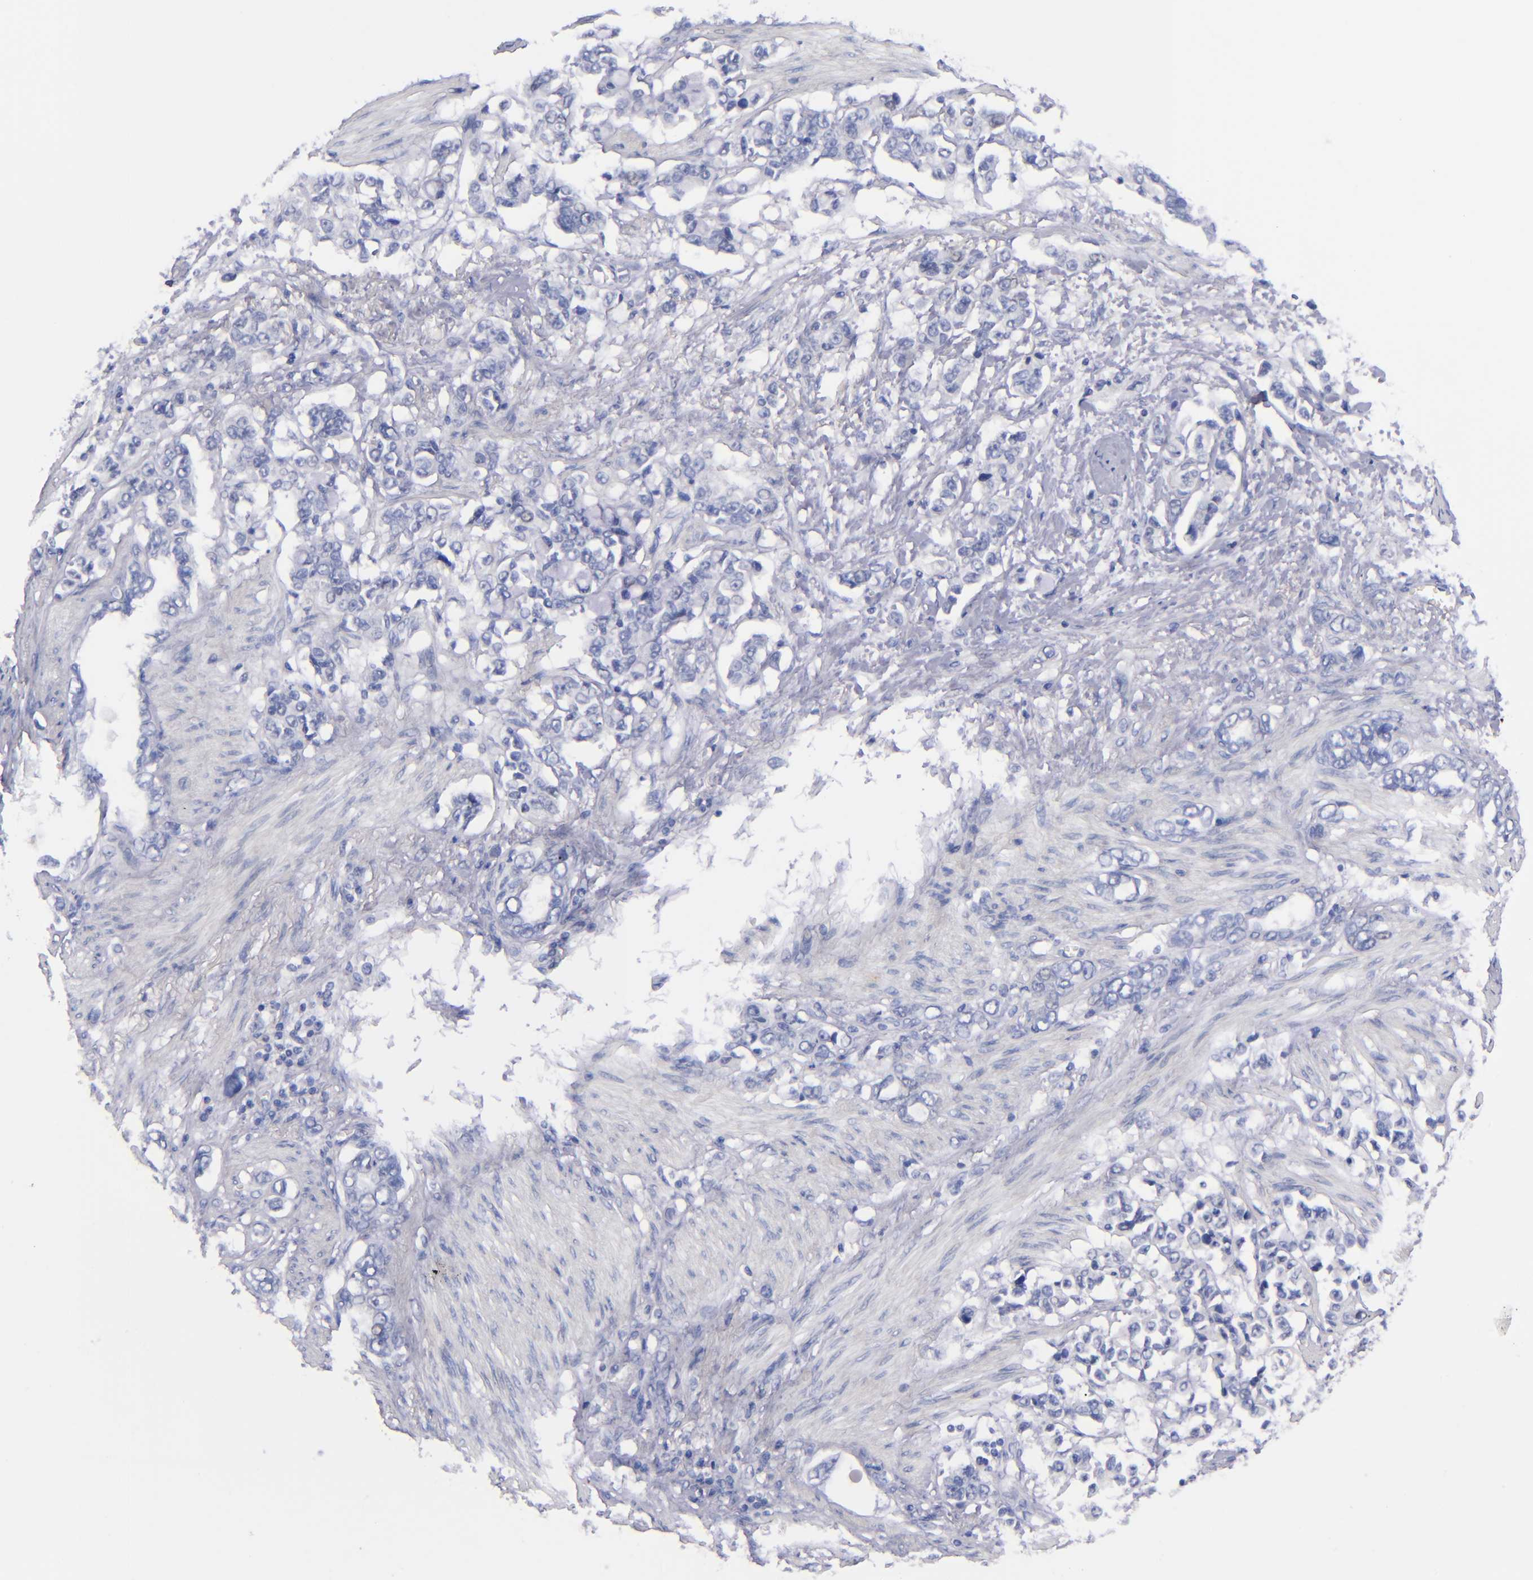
{"staining": {"intensity": "negative", "quantity": "none", "location": "none"}, "tissue": "stomach cancer", "cell_type": "Tumor cells", "image_type": "cancer", "snomed": [{"axis": "morphology", "description": "Adenocarcinoma, NOS"}, {"axis": "topography", "description": "Stomach"}], "caption": "This is an immunohistochemistry micrograph of adenocarcinoma (stomach). There is no expression in tumor cells.", "gene": "MCM7", "patient": {"sex": "male", "age": 78}}